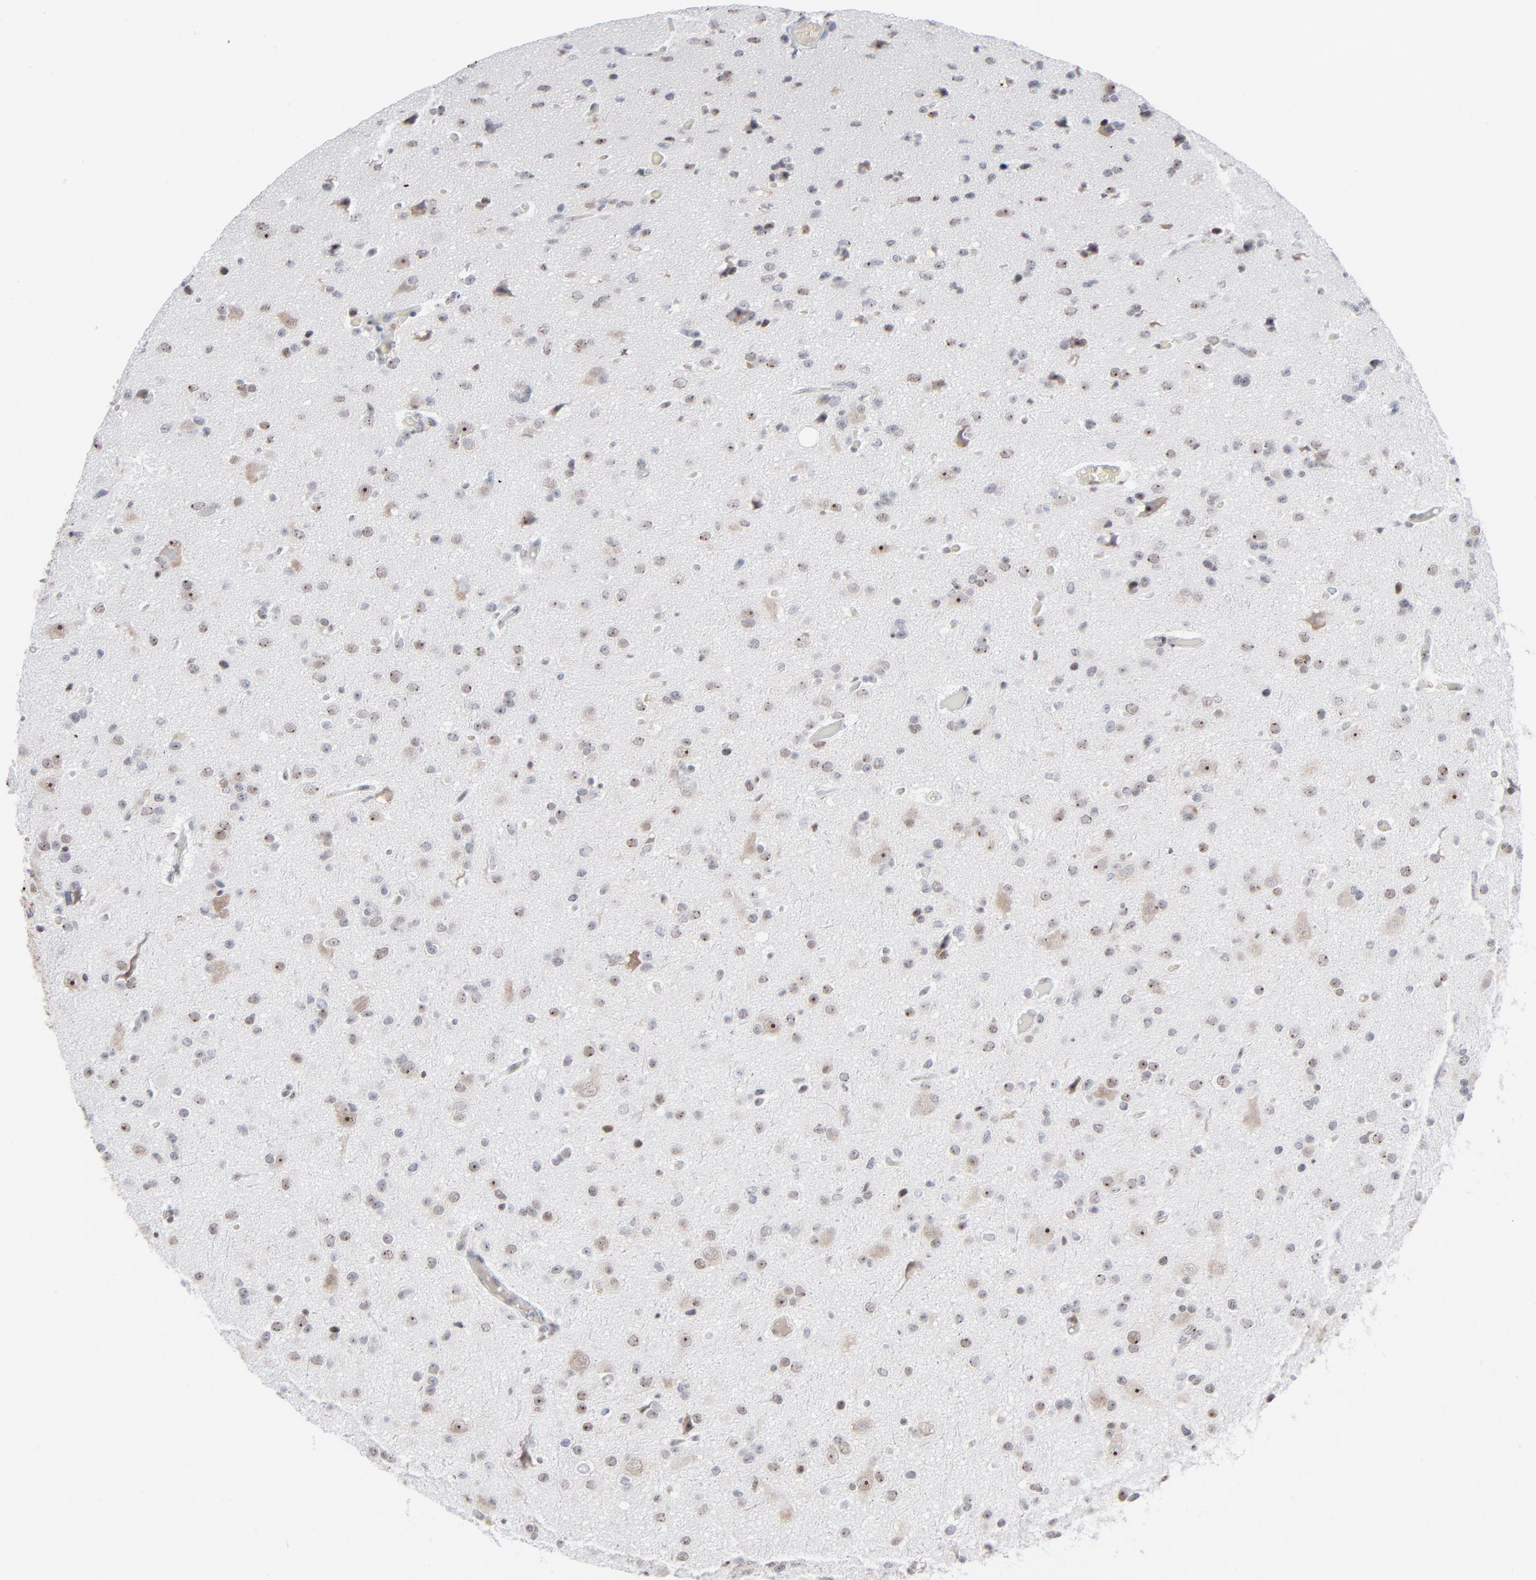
{"staining": {"intensity": "weak", "quantity": "25%-75%", "location": "nuclear"}, "tissue": "glioma", "cell_type": "Tumor cells", "image_type": "cancer", "snomed": [{"axis": "morphology", "description": "Glioma, malignant, Low grade"}, {"axis": "topography", "description": "Brain"}], "caption": "Immunohistochemical staining of glioma shows low levels of weak nuclear protein expression in approximately 25%-75% of tumor cells. Nuclei are stained in blue.", "gene": "MPHOSPH6", "patient": {"sex": "male", "age": 42}}